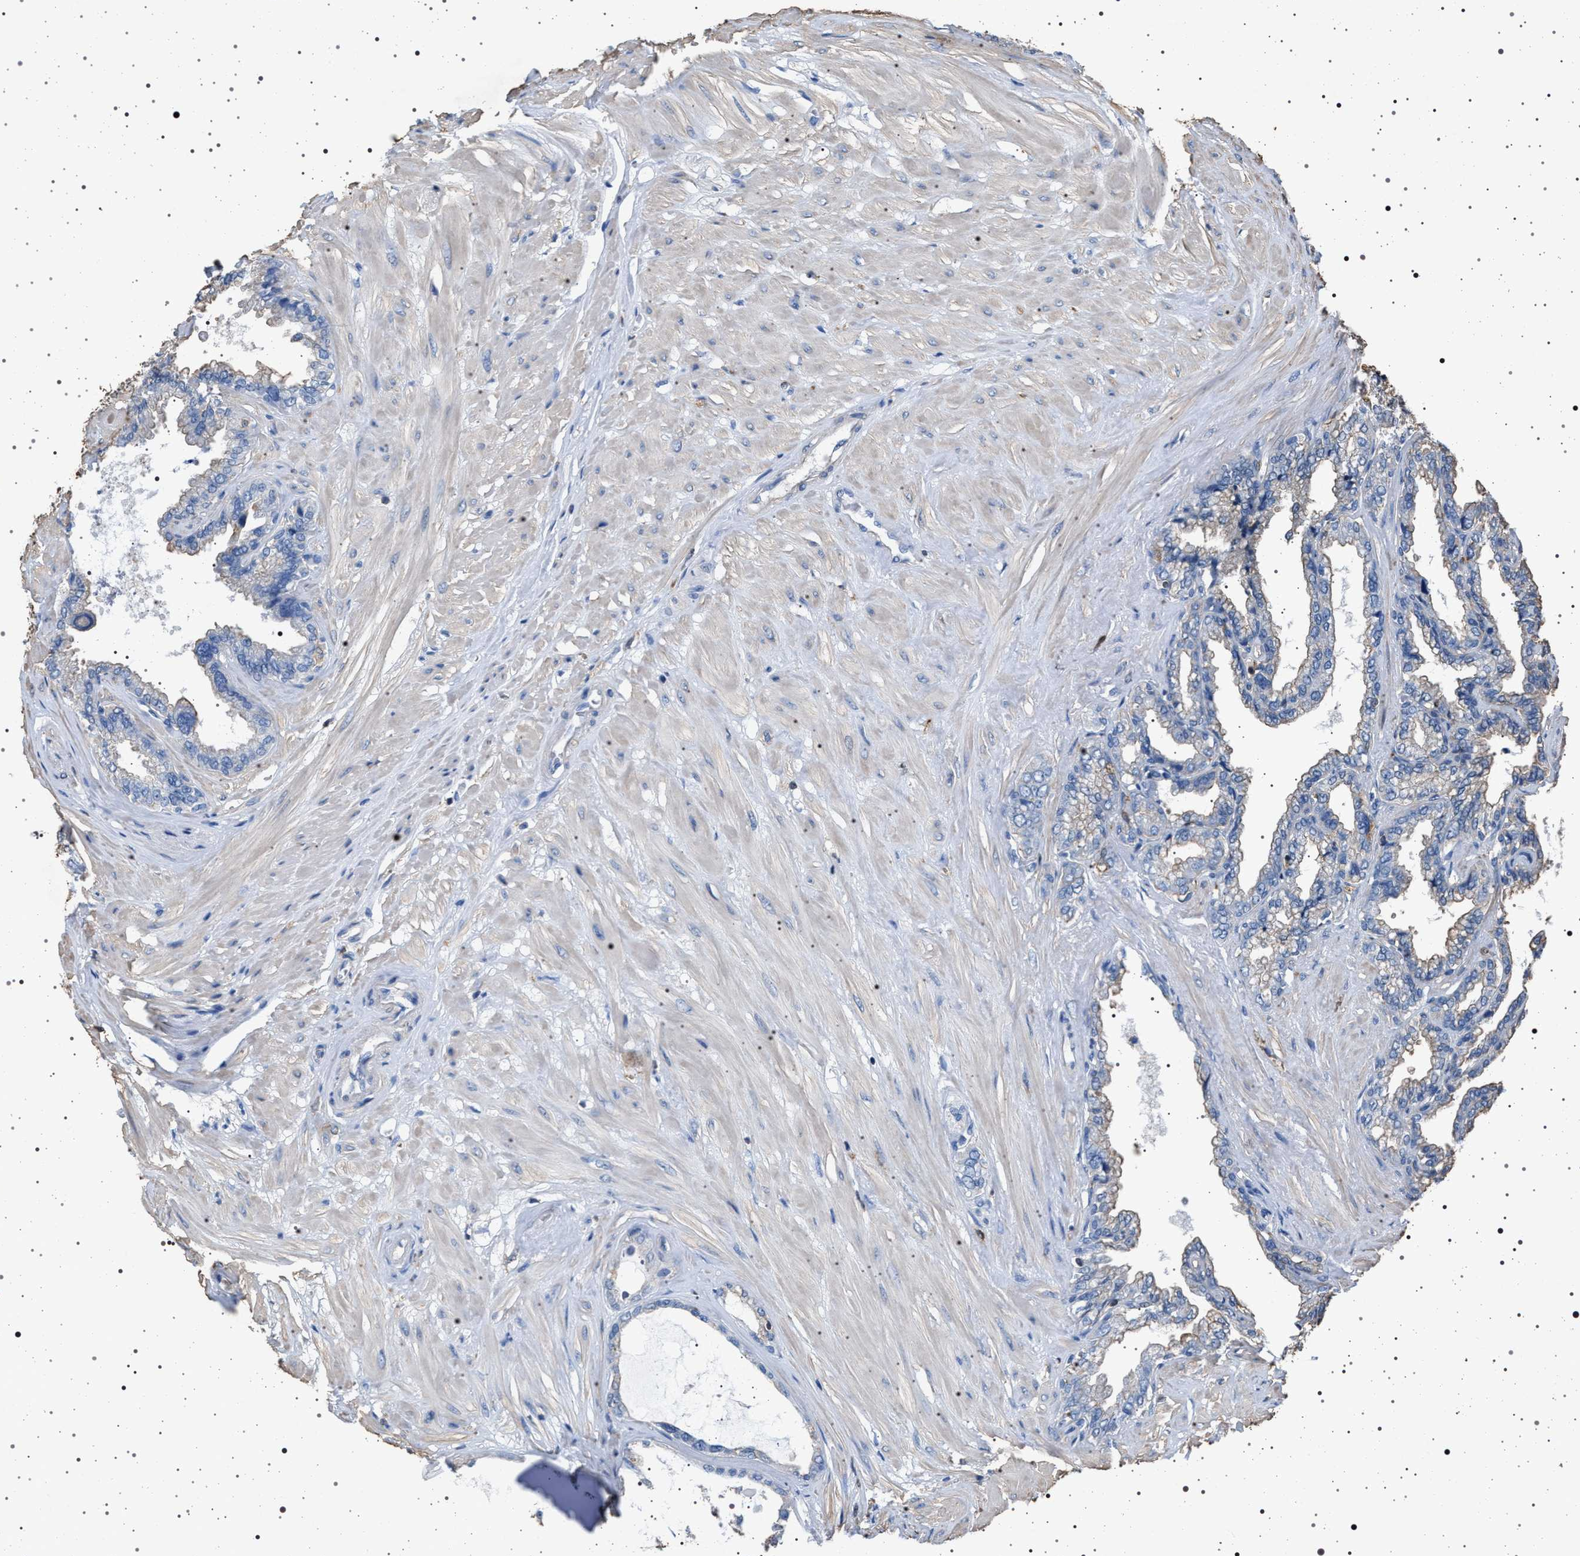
{"staining": {"intensity": "negative", "quantity": "none", "location": "none"}, "tissue": "seminal vesicle", "cell_type": "Glandular cells", "image_type": "normal", "snomed": [{"axis": "morphology", "description": "Normal tissue, NOS"}, {"axis": "topography", "description": "Seminal veicle"}], "caption": "High magnification brightfield microscopy of unremarkable seminal vesicle stained with DAB (brown) and counterstained with hematoxylin (blue): glandular cells show no significant expression. (Immunohistochemistry, brightfield microscopy, high magnification).", "gene": "SMAP2", "patient": {"sex": "male", "age": 46}}